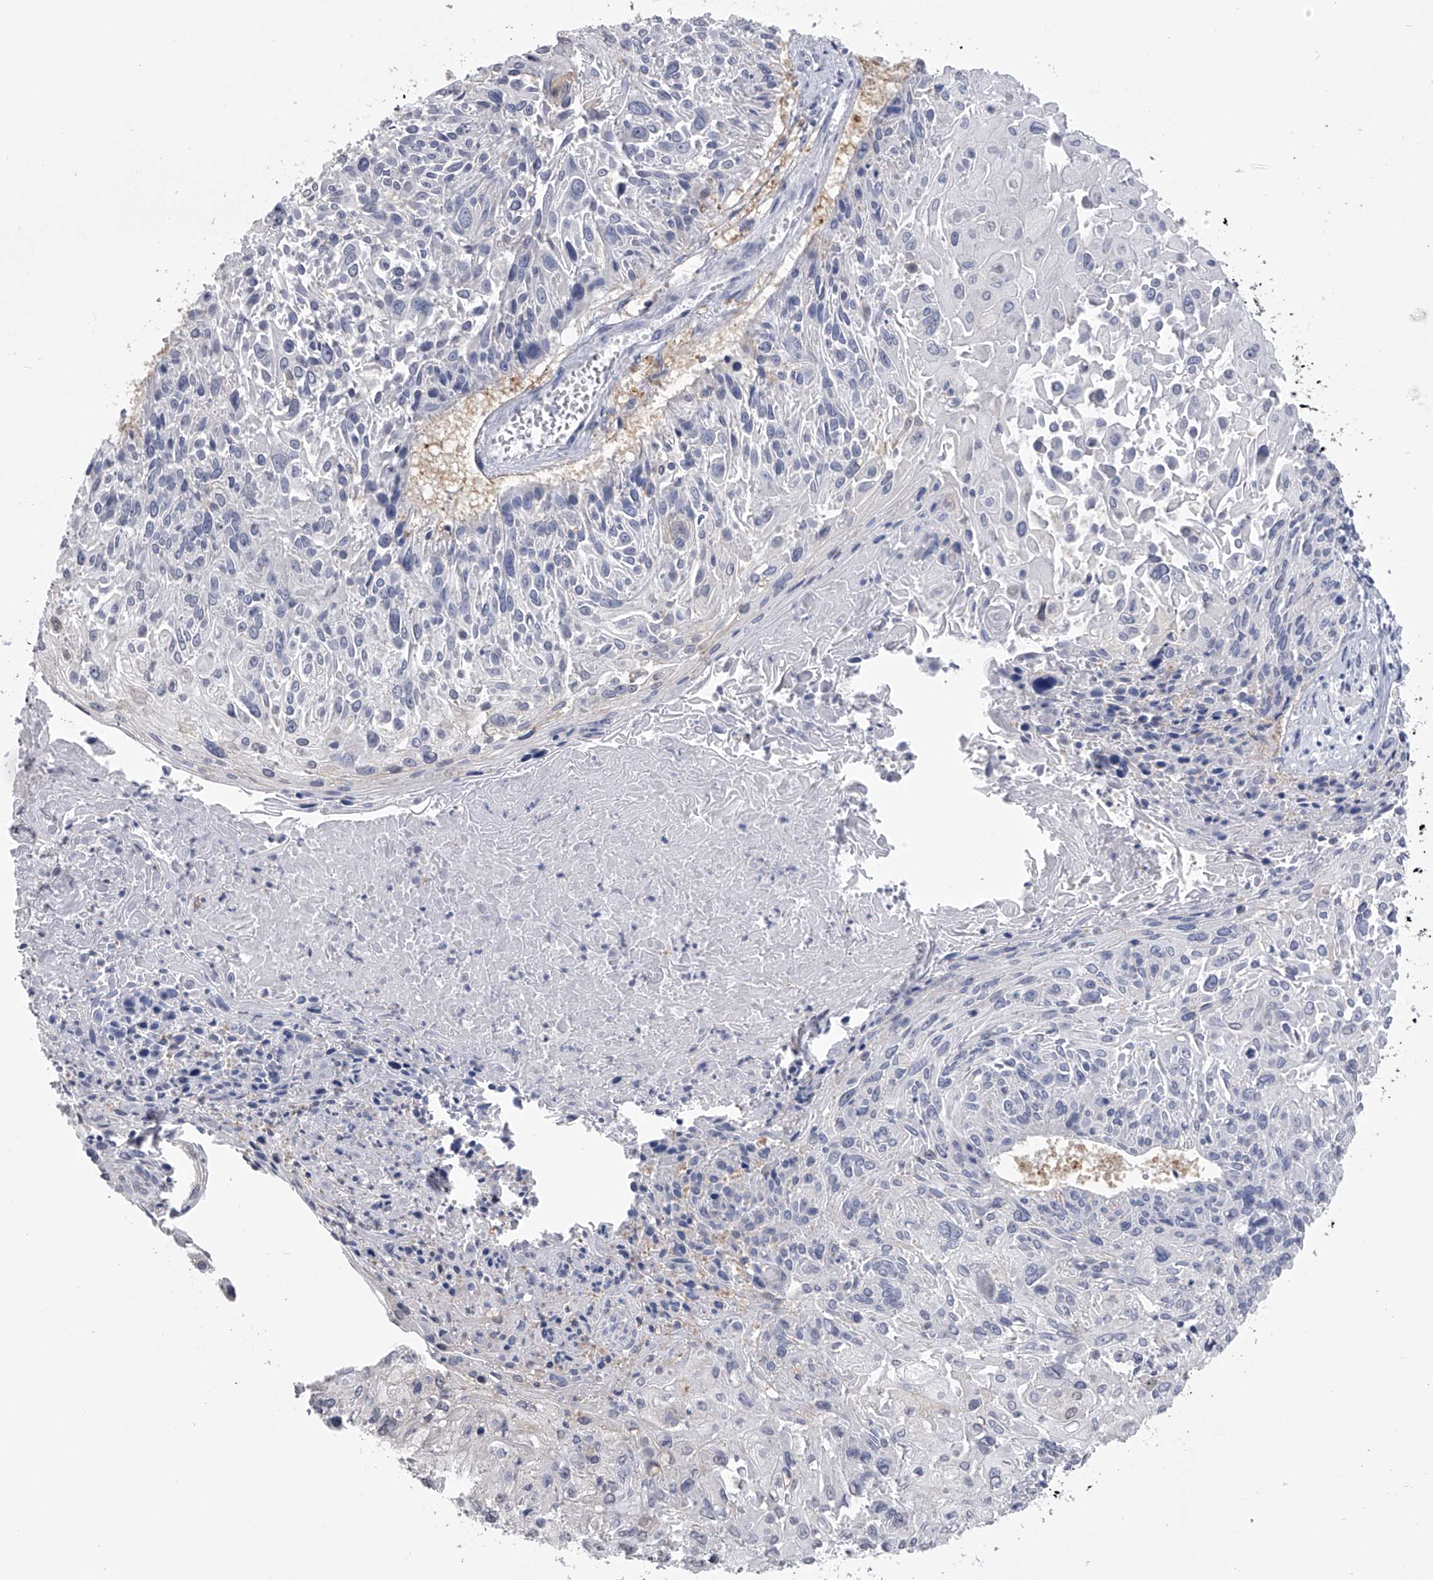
{"staining": {"intensity": "negative", "quantity": "none", "location": "none"}, "tissue": "cervical cancer", "cell_type": "Tumor cells", "image_type": "cancer", "snomed": [{"axis": "morphology", "description": "Squamous cell carcinoma, NOS"}, {"axis": "topography", "description": "Cervix"}], "caption": "Cervical cancer stained for a protein using immunohistochemistry (IHC) demonstrates no expression tumor cells.", "gene": "TASP1", "patient": {"sex": "female", "age": 51}}